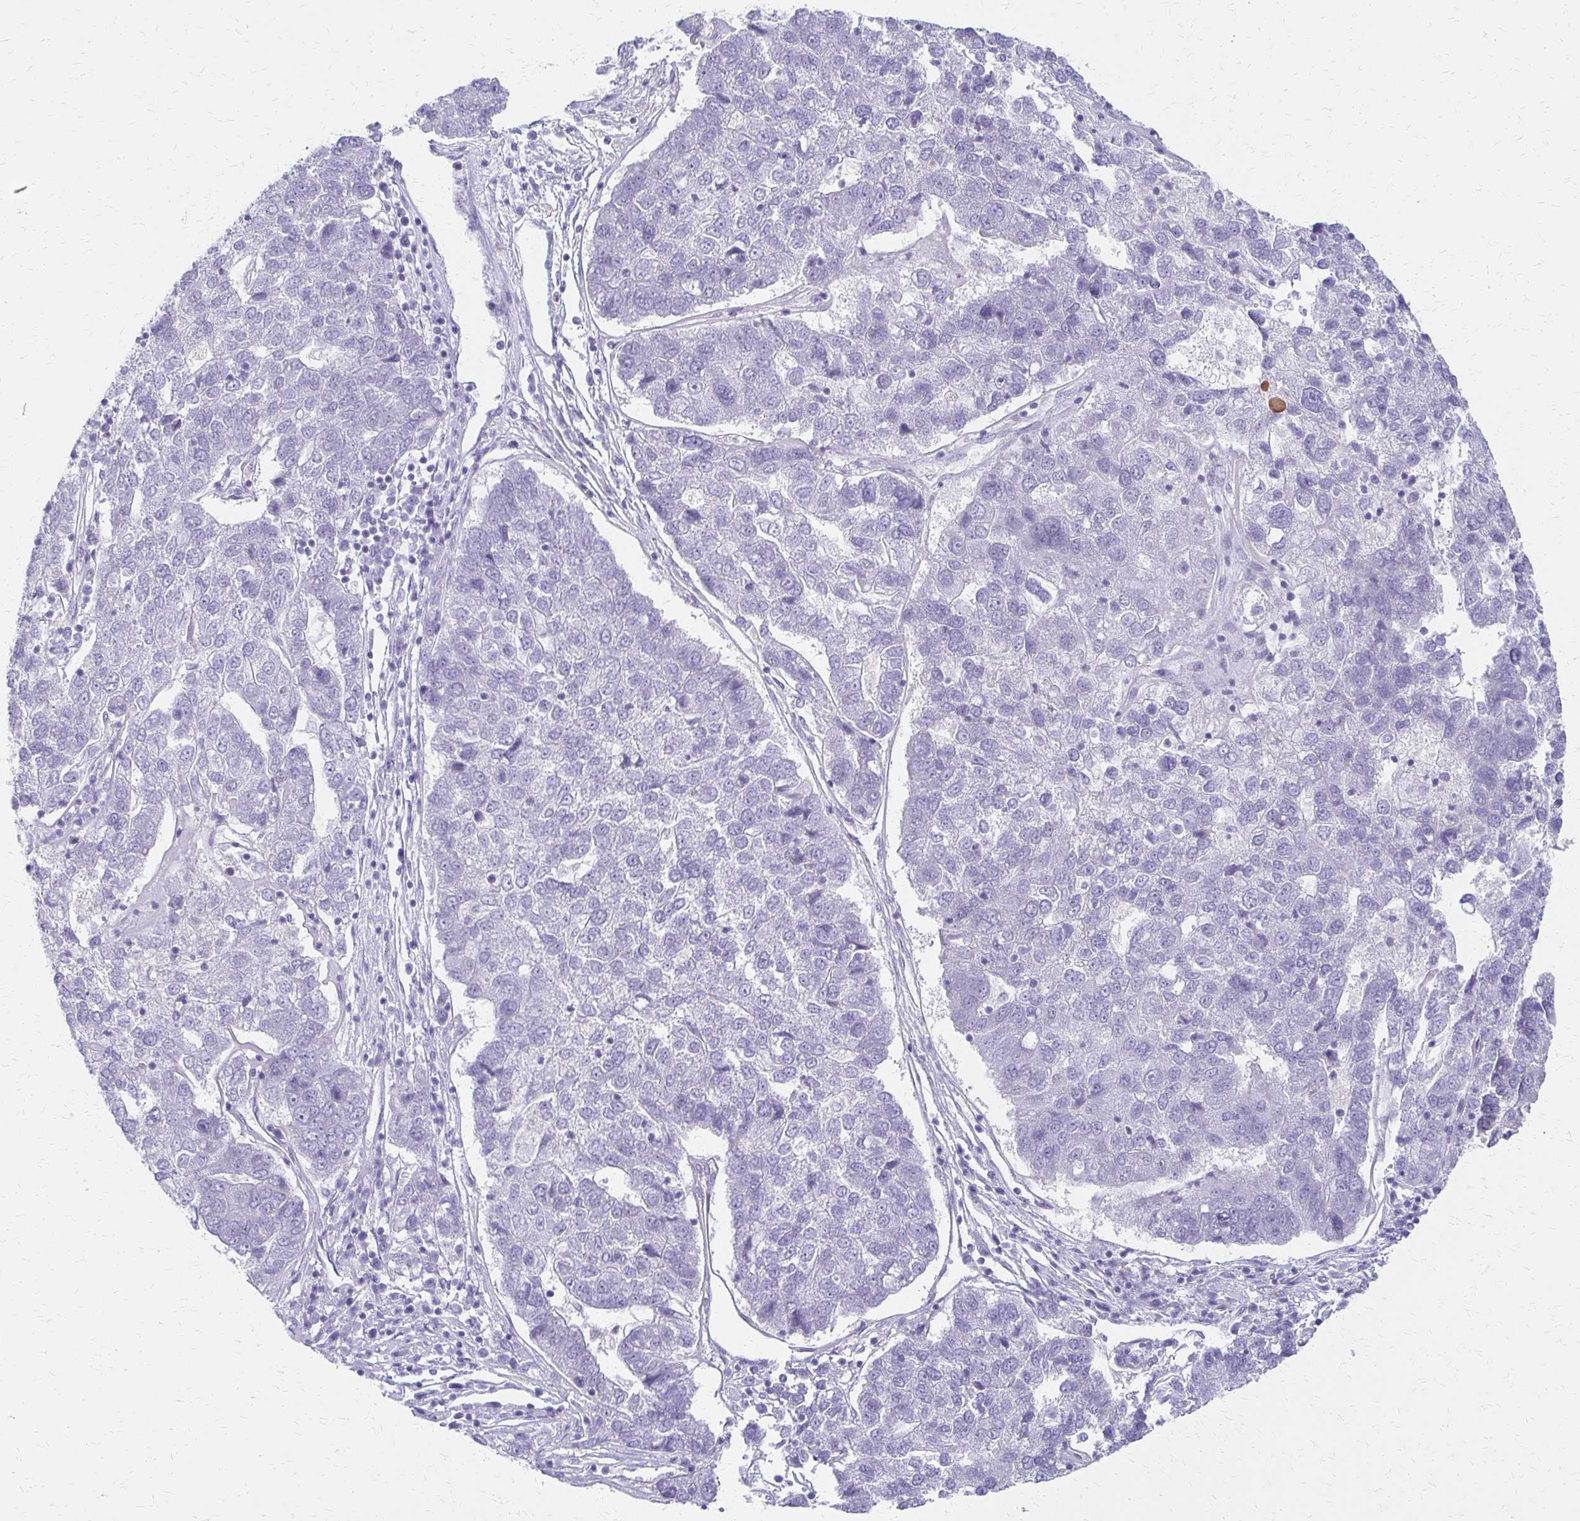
{"staining": {"intensity": "negative", "quantity": "none", "location": "none"}, "tissue": "pancreatic cancer", "cell_type": "Tumor cells", "image_type": "cancer", "snomed": [{"axis": "morphology", "description": "Adenocarcinoma, NOS"}, {"axis": "topography", "description": "Pancreas"}], "caption": "This micrograph is of pancreatic adenocarcinoma stained with immunohistochemistry to label a protein in brown with the nuclei are counter-stained blue. There is no staining in tumor cells. Brightfield microscopy of immunohistochemistry (IHC) stained with DAB (3,3'-diaminobenzidine) (brown) and hematoxylin (blue), captured at high magnification.", "gene": "IVL", "patient": {"sex": "female", "age": 61}}